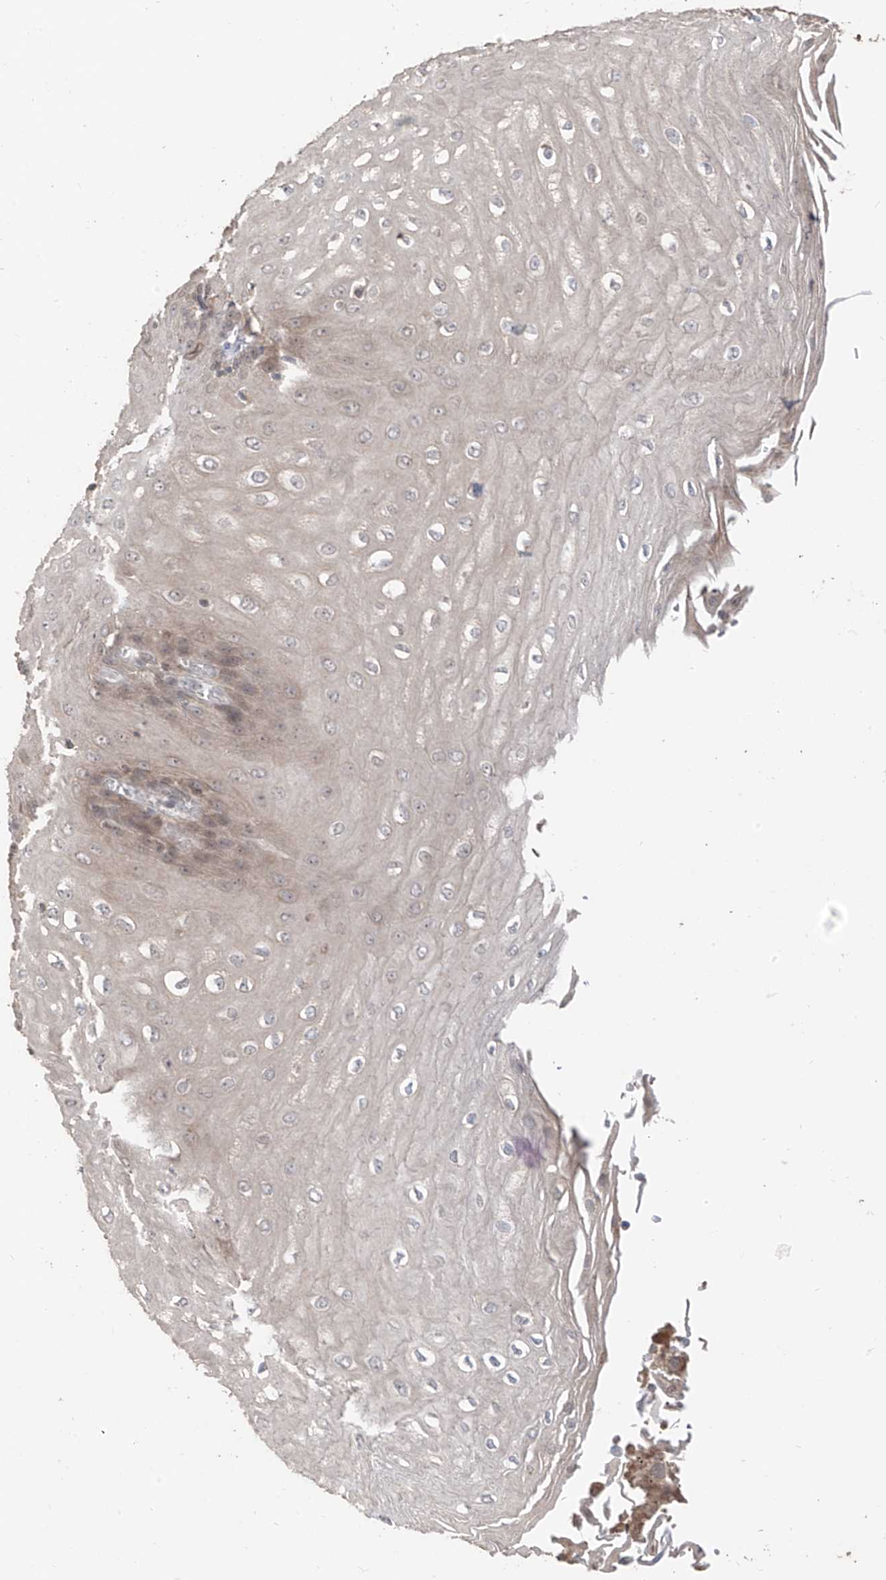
{"staining": {"intensity": "weak", "quantity": "25%-75%", "location": "cytoplasmic/membranous"}, "tissue": "esophagus", "cell_type": "Squamous epithelial cells", "image_type": "normal", "snomed": [{"axis": "morphology", "description": "Normal tissue, NOS"}, {"axis": "topography", "description": "Esophagus"}], "caption": "A micrograph of human esophagus stained for a protein displays weak cytoplasmic/membranous brown staining in squamous epithelial cells. The staining is performed using DAB brown chromogen to label protein expression. The nuclei are counter-stained blue using hematoxylin.", "gene": "COLGALT2", "patient": {"sex": "male", "age": 60}}